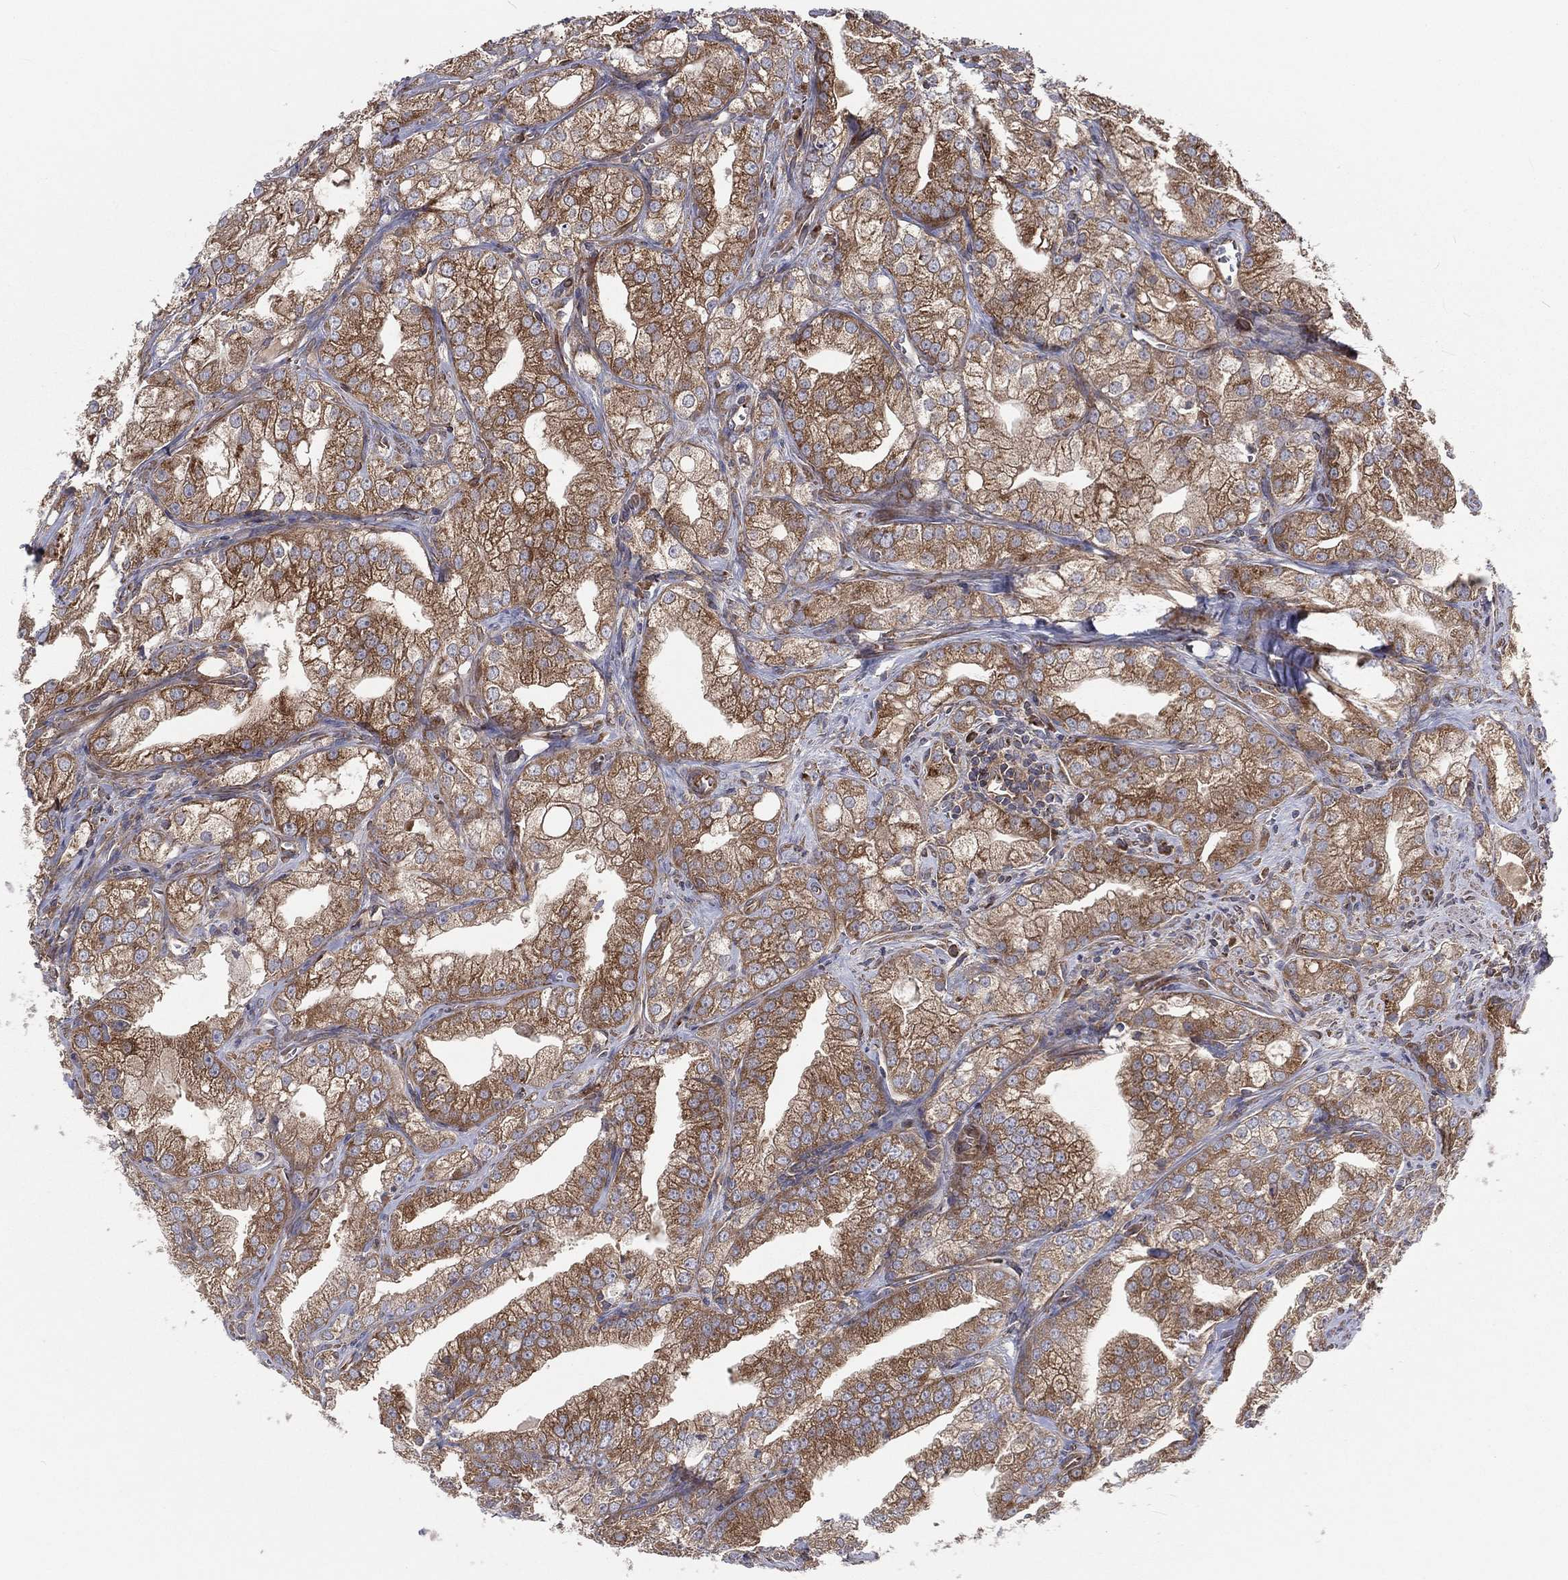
{"staining": {"intensity": "moderate", "quantity": "25%-75%", "location": "cytoplasmic/membranous"}, "tissue": "prostate cancer", "cell_type": "Tumor cells", "image_type": "cancer", "snomed": [{"axis": "morphology", "description": "Adenocarcinoma, NOS"}, {"axis": "topography", "description": "Prostate"}], "caption": "Prostate cancer tissue reveals moderate cytoplasmic/membranous staining in about 25%-75% of tumor cells, visualized by immunohistochemistry.", "gene": "EIF2B5", "patient": {"sex": "male", "age": 70}}